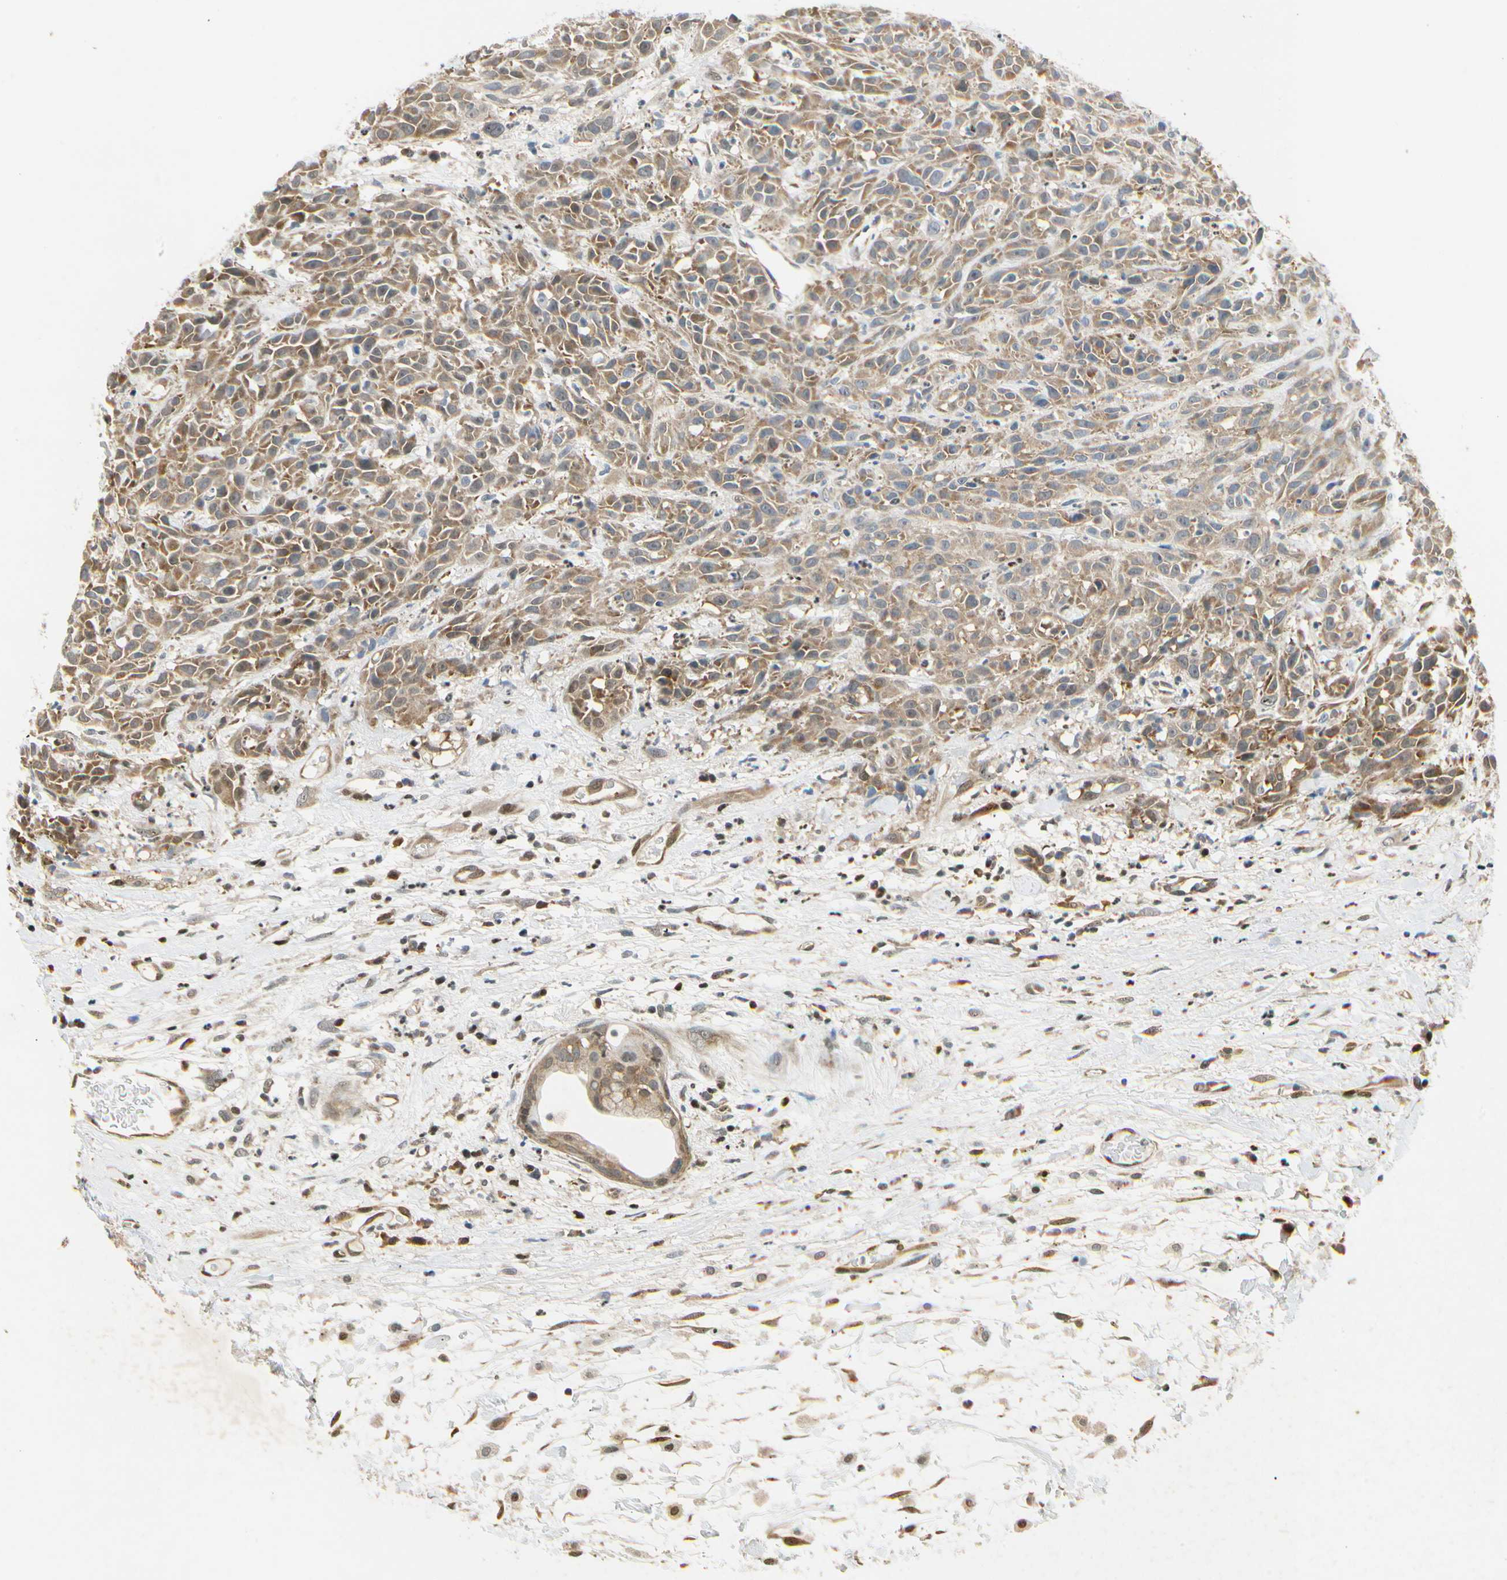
{"staining": {"intensity": "weak", "quantity": ">75%", "location": "cytoplasmic/membranous,nuclear"}, "tissue": "head and neck cancer", "cell_type": "Tumor cells", "image_type": "cancer", "snomed": [{"axis": "morphology", "description": "Normal tissue, NOS"}, {"axis": "morphology", "description": "Squamous cell carcinoma, NOS"}, {"axis": "topography", "description": "Cartilage tissue"}, {"axis": "topography", "description": "Head-Neck"}], "caption": "This photomicrograph displays head and neck squamous cell carcinoma stained with IHC to label a protein in brown. The cytoplasmic/membranous and nuclear of tumor cells show weak positivity for the protein. Nuclei are counter-stained blue.", "gene": "EIF1AX", "patient": {"sex": "male", "age": 62}}